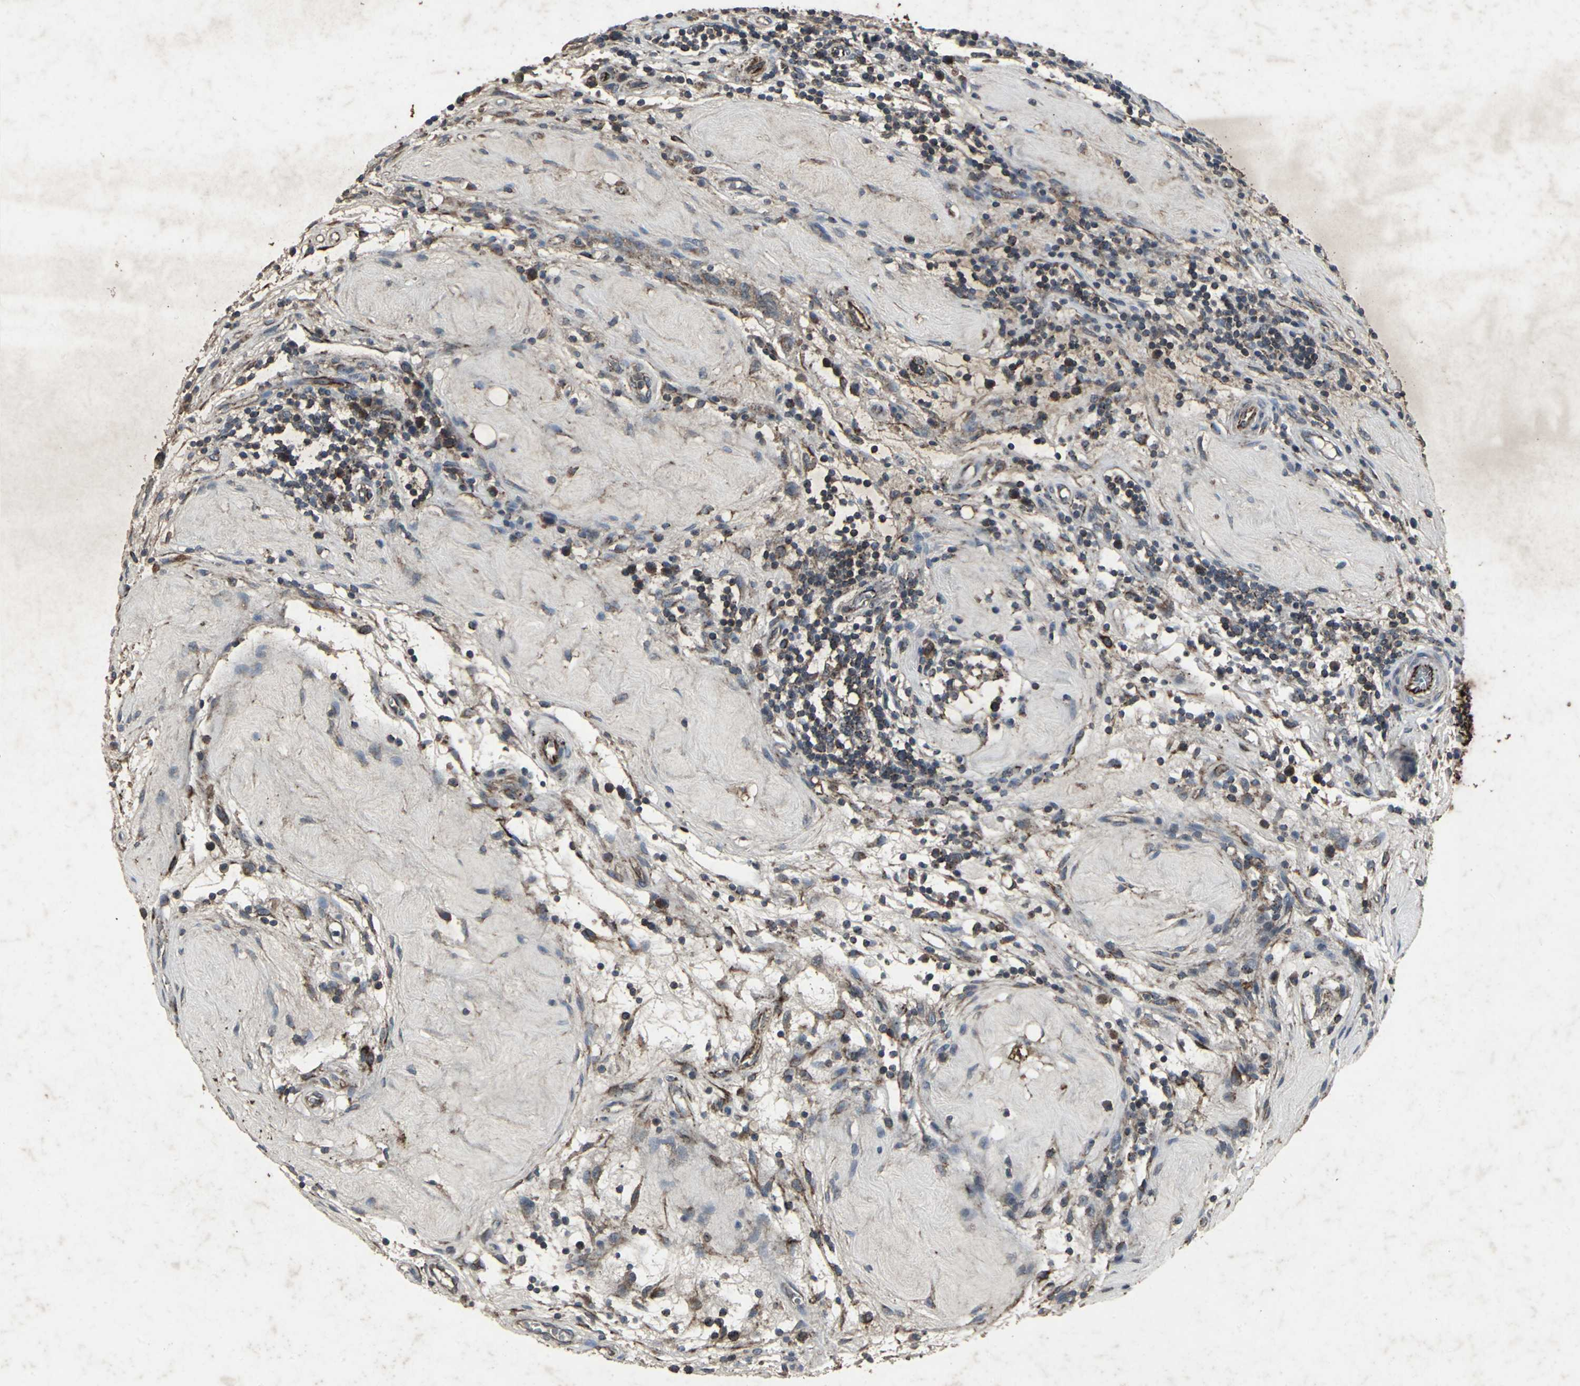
{"staining": {"intensity": "strong", "quantity": "<25%", "location": "cytoplasmic/membranous"}, "tissue": "testis cancer", "cell_type": "Tumor cells", "image_type": "cancer", "snomed": [{"axis": "morphology", "description": "Seminoma, NOS"}, {"axis": "topography", "description": "Testis"}], "caption": "Testis cancer (seminoma) was stained to show a protein in brown. There is medium levels of strong cytoplasmic/membranous expression in approximately <25% of tumor cells.", "gene": "CCR9", "patient": {"sex": "male", "age": 43}}